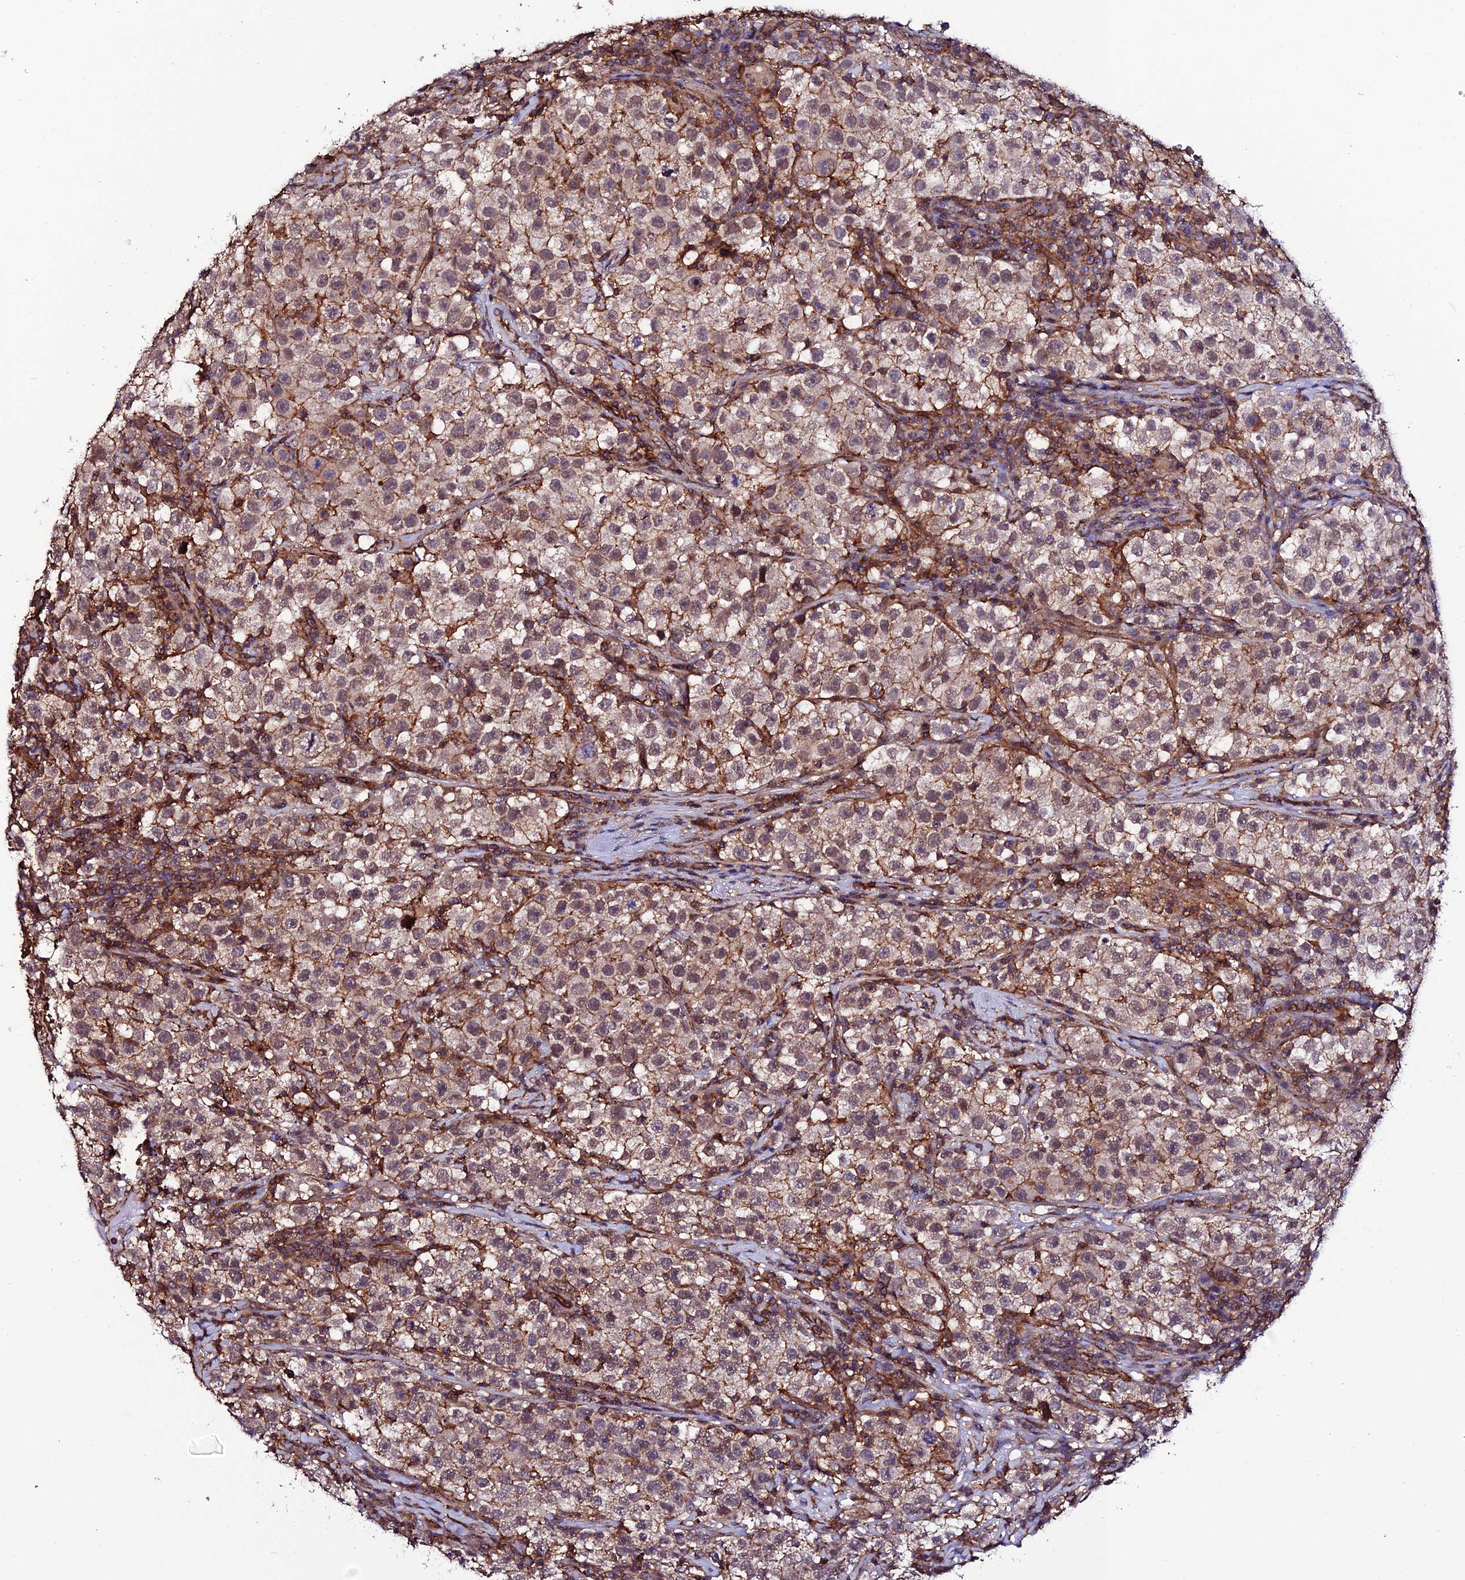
{"staining": {"intensity": "moderate", "quantity": "25%-75%", "location": "cytoplasmic/membranous"}, "tissue": "testis cancer", "cell_type": "Tumor cells", "image_type": "cancer", "snomed": [{"axis": "morphology", "description": "Seminoma, NOS"}, {"axis": "topography", "description": "Testis"}], "caption": "Testis seminoma tissue exhibits moderate cytoplasmic/membranous positivity in approximately 25%-75% of tumor cells, visualized by immunohistochemistry.", "gene": "USP17L15", "patient": {"sex": "male", "age": 22}}